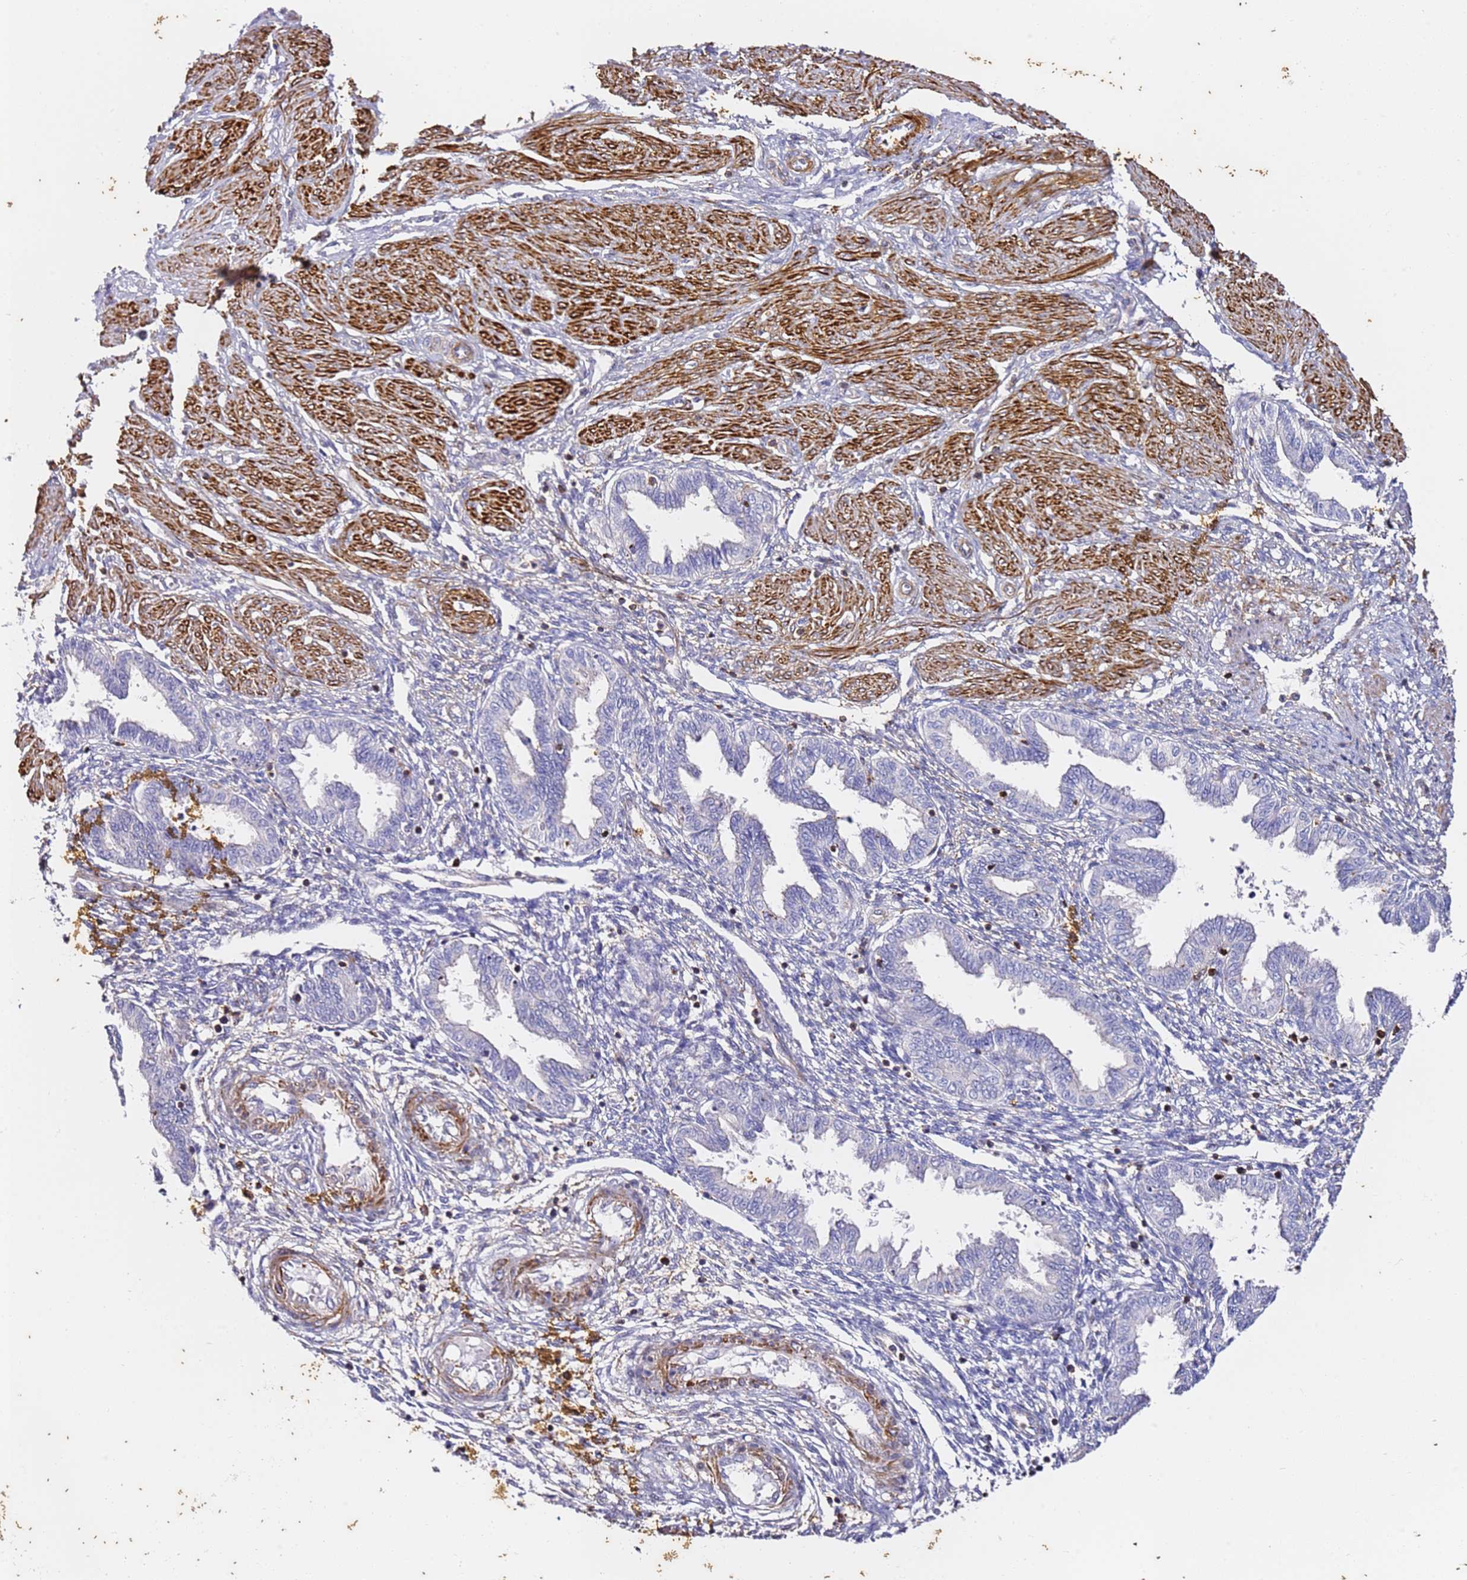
{"staining": {"intensity": "negative", "quantity": "none", "location": "none"}, "tissue": "endometrium", "cell_type": "Cells in endometrial stroma", "image_type": "normal", "snomed": [{"axis": "morphology", "description": "Normal tissue, NOS"}, {"axis": "topography", "description": "Endometrium"}], "caption": "DAB immunohistochemical staining of unremarkable human endometrium shows no significant positivity in cells in endometrial stroma. Nuclei are stained in blue.", "gene": "ZNF671", "patient": {"sex": "female", "age": 33}}